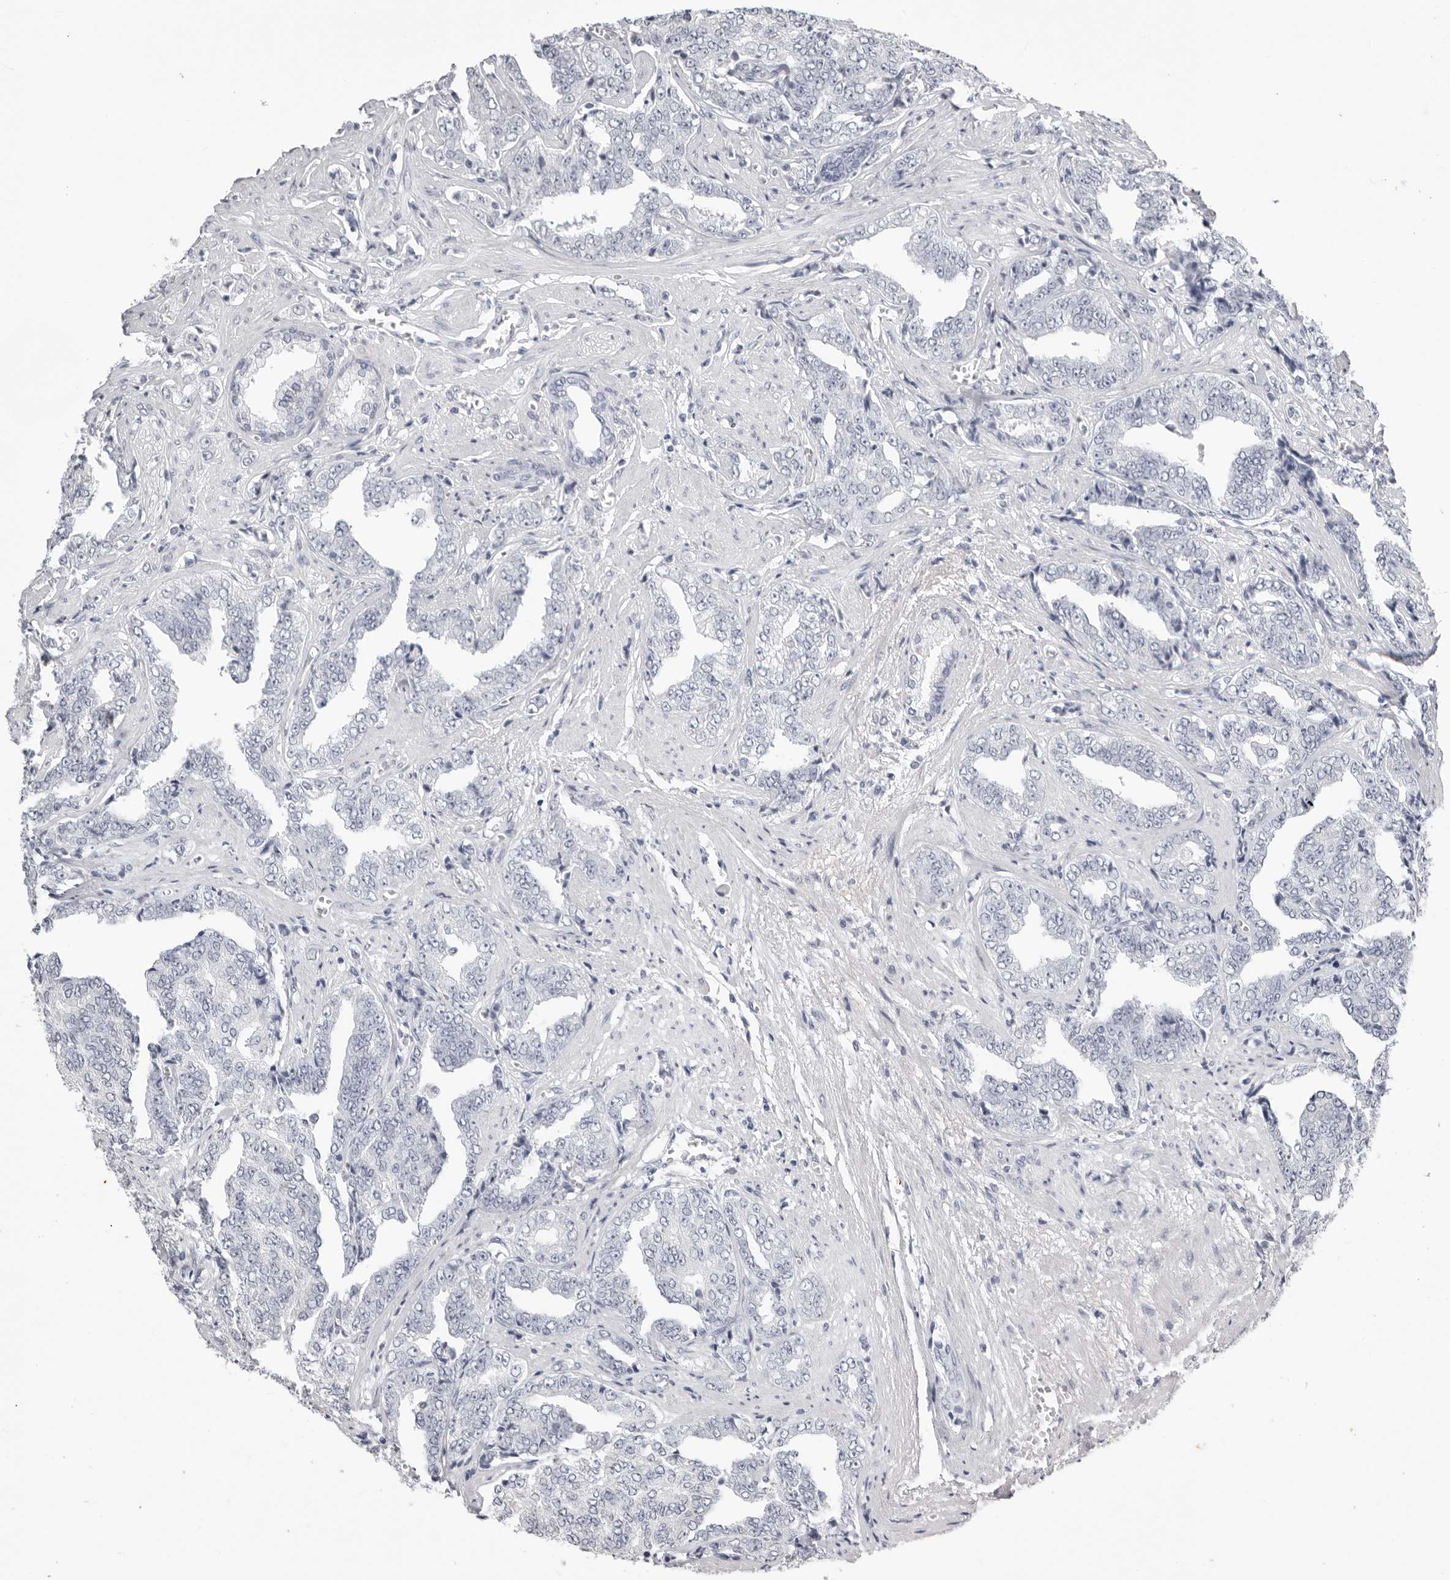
{"staining": {"intensity": "negative", "quantity": "none", "location": "none"}, "tissue": "prostate cancer", "cell_type": "Tumor cells", "image_type": "cancer", "snomed": [{"axis": "morphology", "description": "Adenocarcinoma, High grade"}, {"axis": "topography", "description": "Prostate"}], "caption": "DAB (3,3'-diaminobenzidine) immunohistochemical staining of prostate cancer (high-grade adenocarcinoma) displays no significant expression in tumor cells. (Stains: DAB (3,3'-diaminobenzidine) IHC with hematoxylin counter stain, Microscopy: brightfield microscopy at high magnification).", "gene": "KLK9", "patient": {"sex": "male", "age": 71}}